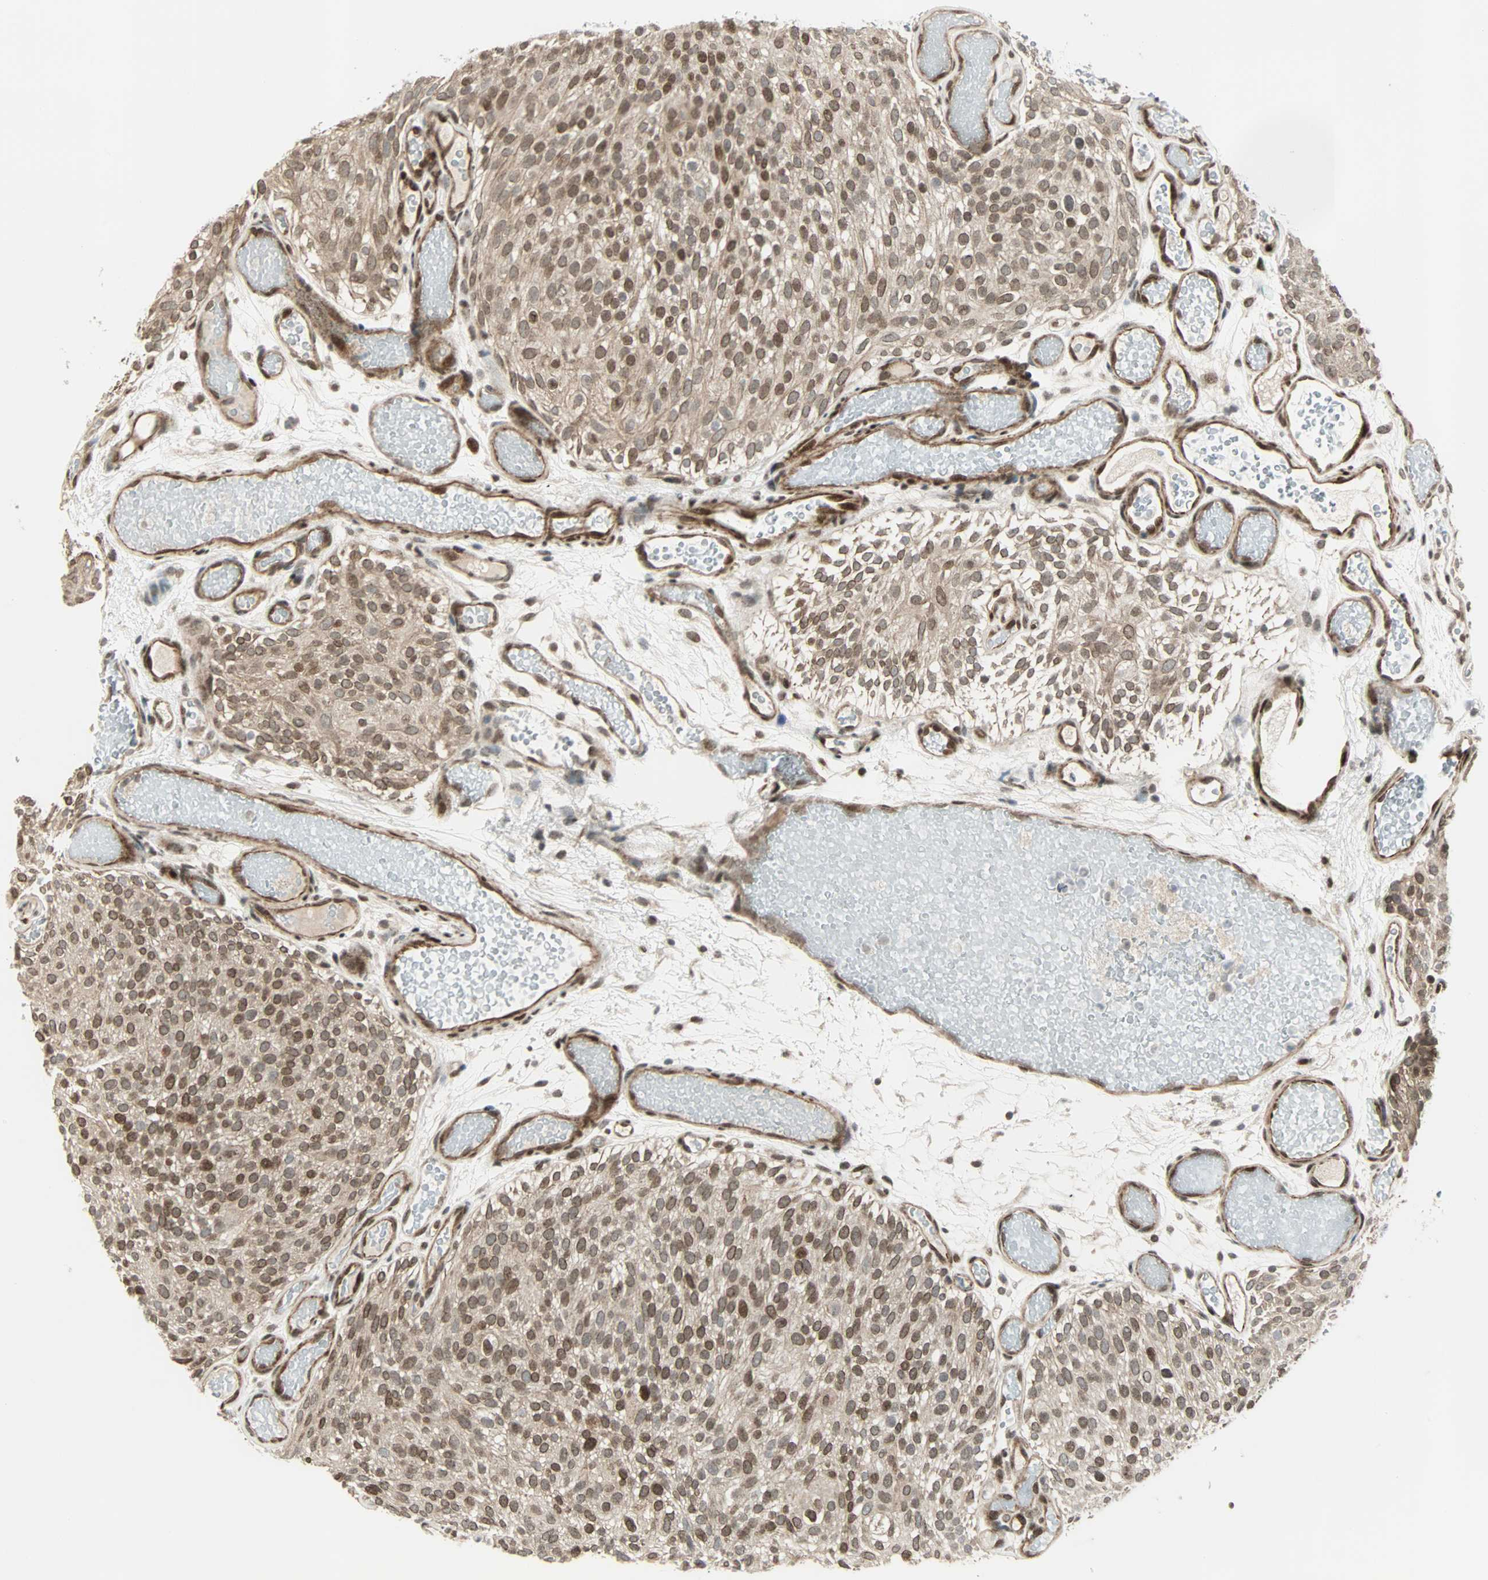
{"staining": {"intensity": "moderate", "quantity": ">75%", "location": "cytoplasmic/membranous,nuclear"}, "tissue": "urothelial cancer", "cell_type": "Tumor cells", "image_type": "cancer", "snomed": [{"axis": "morphology", "description": "Urothelial carcinoma, Low grade"}, {"axis": "topography", "description": "Urinary bladder"}], "caption": "Urothelial carcinoma (low-grade) stained with a brown dye displays moderate cytoplasmic/membranous and nuclear positive expression in approximately >75% of tumor cells.", "gene": "CBX4", "patient": {"sex": "male", "age": 78}}